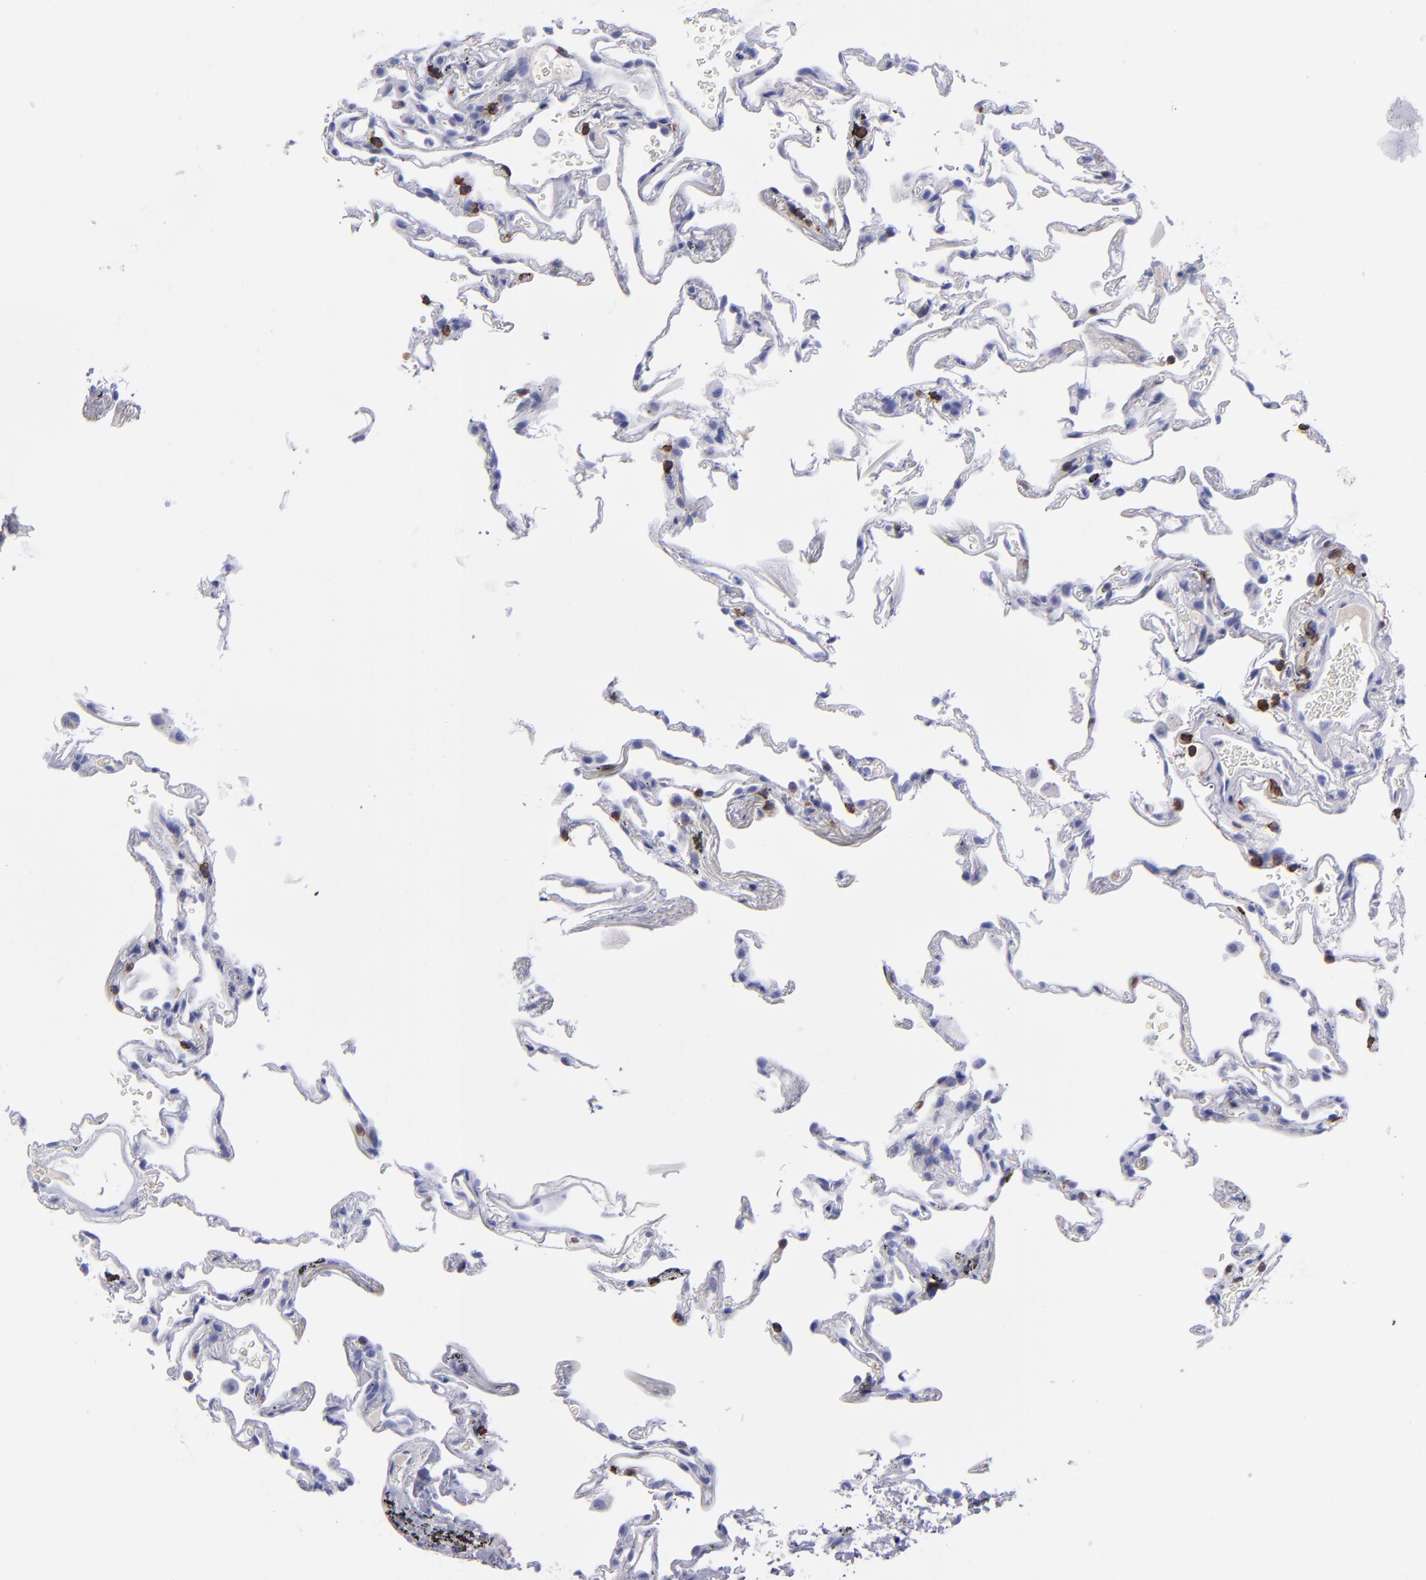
{"staining": {"intensity": "negative", "quantity": "none", "location": "none"}, "tissue": "lung", "cell_type": "Alveolar cells", "image_type": "normal", "snomed": [{"axis": "morphology", "description": "Normal tissue, NOS"}, {"axis": "morphology", "description": "Inflammation, NOS"}, {"axis": "topography", "description": "Lung"}], "caption": "Protein analysis of benign lung displays no significant expression in alveolar cells.", "gene": "CD6", "patient": {"sex": "male", "age": 69}}